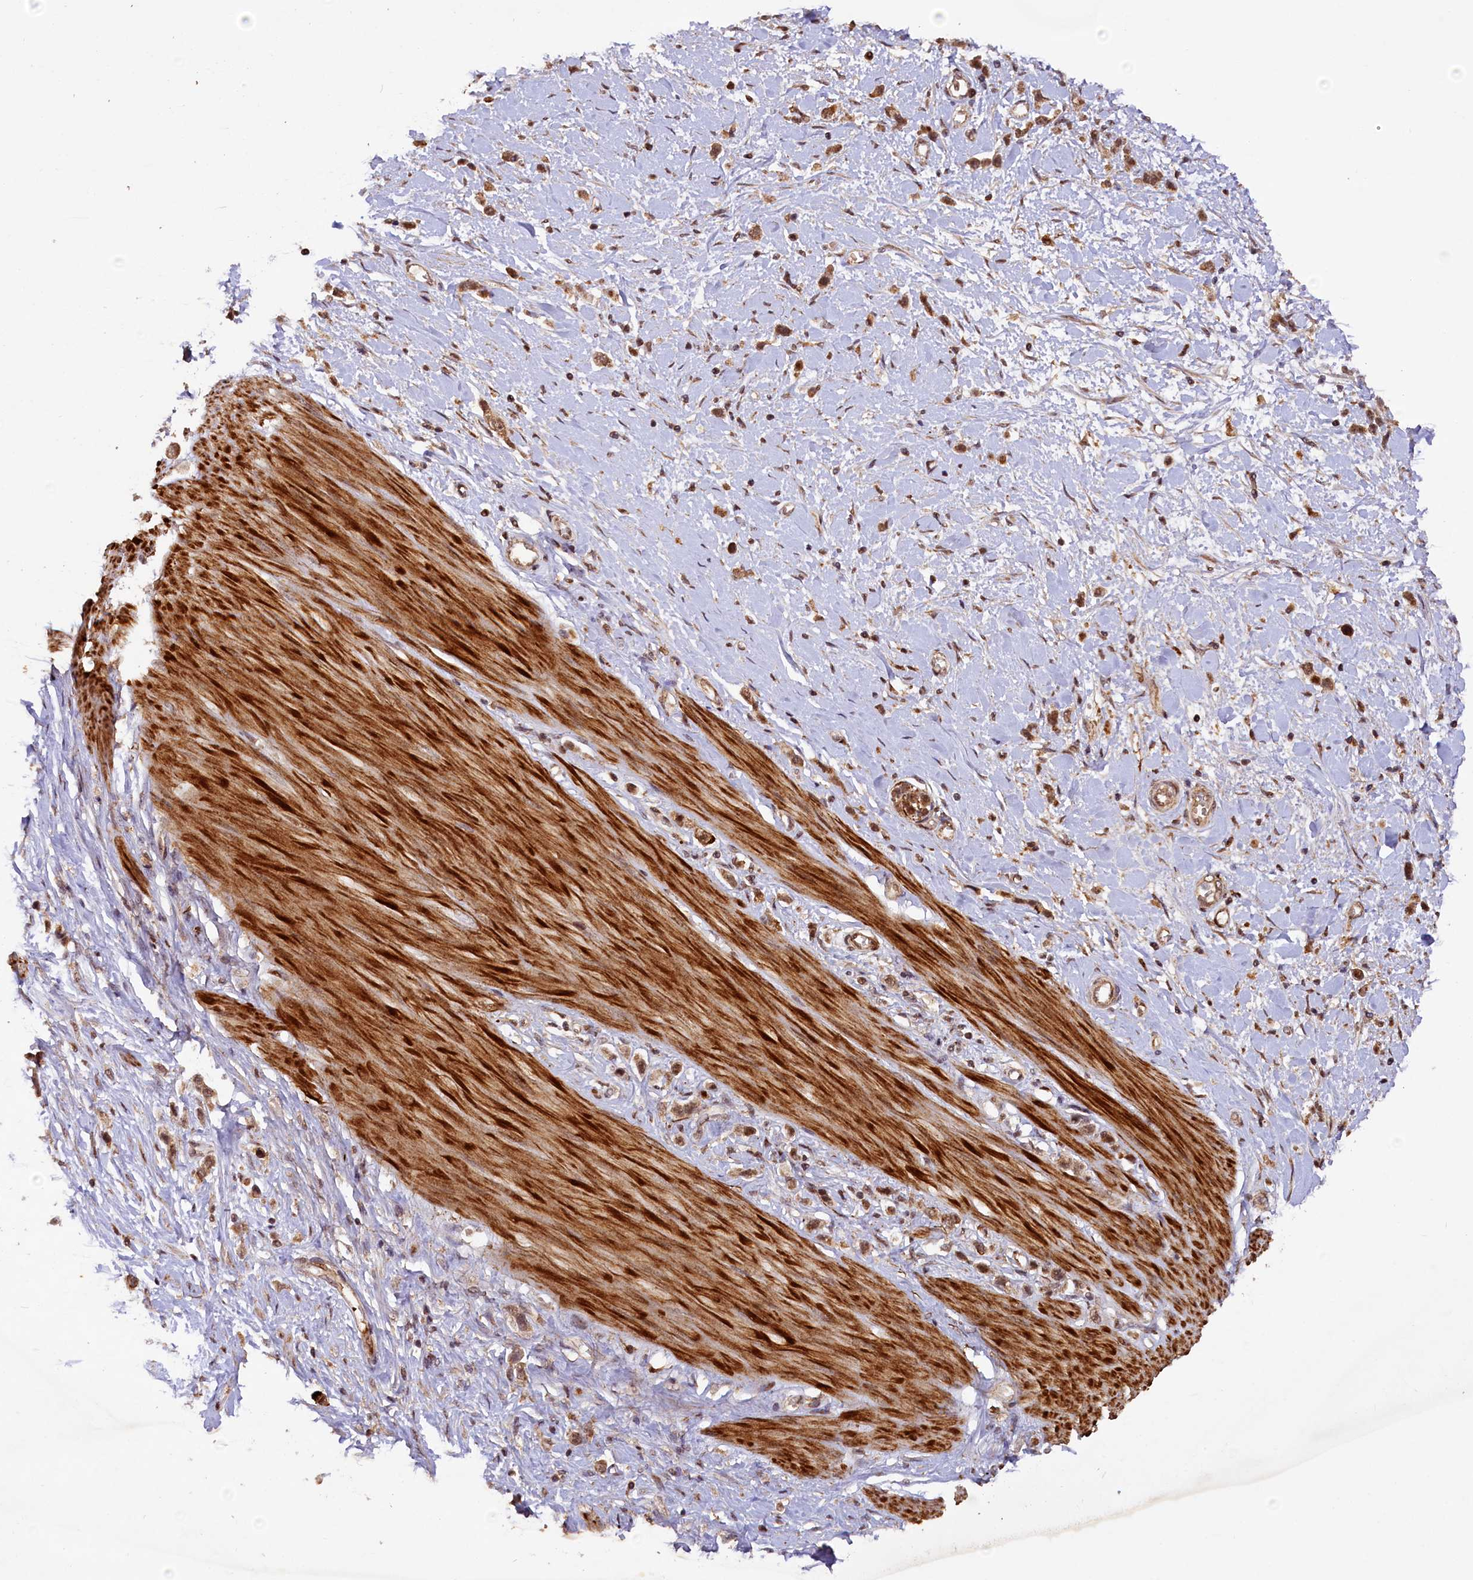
{"staining": {"intensity": "moderate", "quantity": ">75%", "location": "cytoplasmic/membranous,nuclear"}, "tissue": "stomach cancer", "cell_type": "Tumor cells", "image_type": "cancer", "snomed": [{"axis": "morphology", "description": "Adenocarcinoma, NOS"}, {"axis": "topography", "description": "Stomach"}], "caption": "Approximately >75% of tumor cells in human stomach adenocarcinoma display moderate cytoplasmic/membranous and nuclear protein positivity as visualized by brown immunohistochemical staining.", "gene": "SHPRH", "patient": {"sex": "female", "age": 65}}